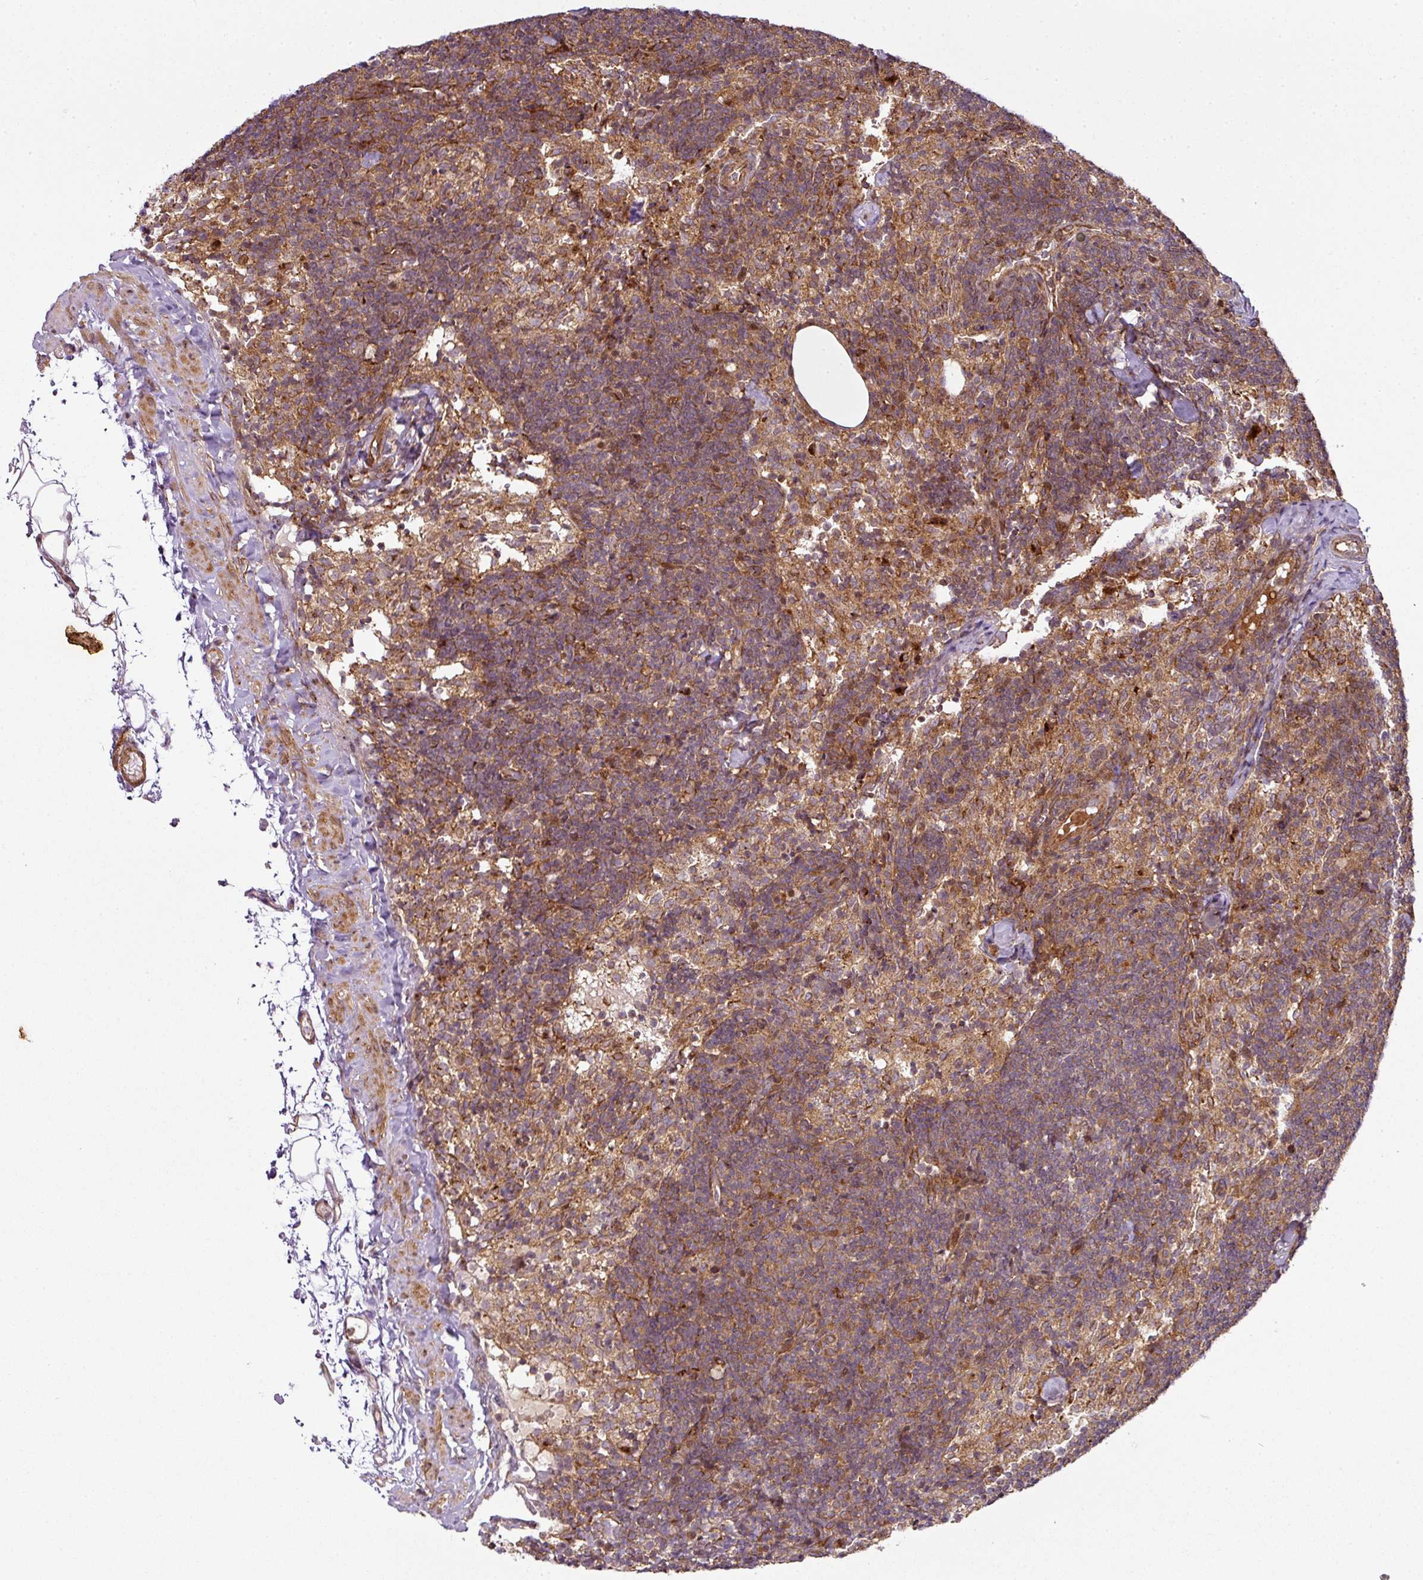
{"staining": {"intensity": "weak", "quantity": ">75%", "location": "cytoplasmic/membranous,nuclear"}, "tissue": "lymph node", "cell_type": "Germinal center cells", "image_type": "normal", "snomed": [{"axis": "morphology", "description": "Normal tissue, NOS"}, {"axis": "topography", "description": "Lymph node"}], "caption": "Lymph node stained with DAB immunohistochemistry (IHC) reveals low levels of weak cytoplasmic/membranous,nuclear positivity in about >75% of germinal center cells.", "gene": "ATAT1", "patient": {"sex": "female", "age": 52}}